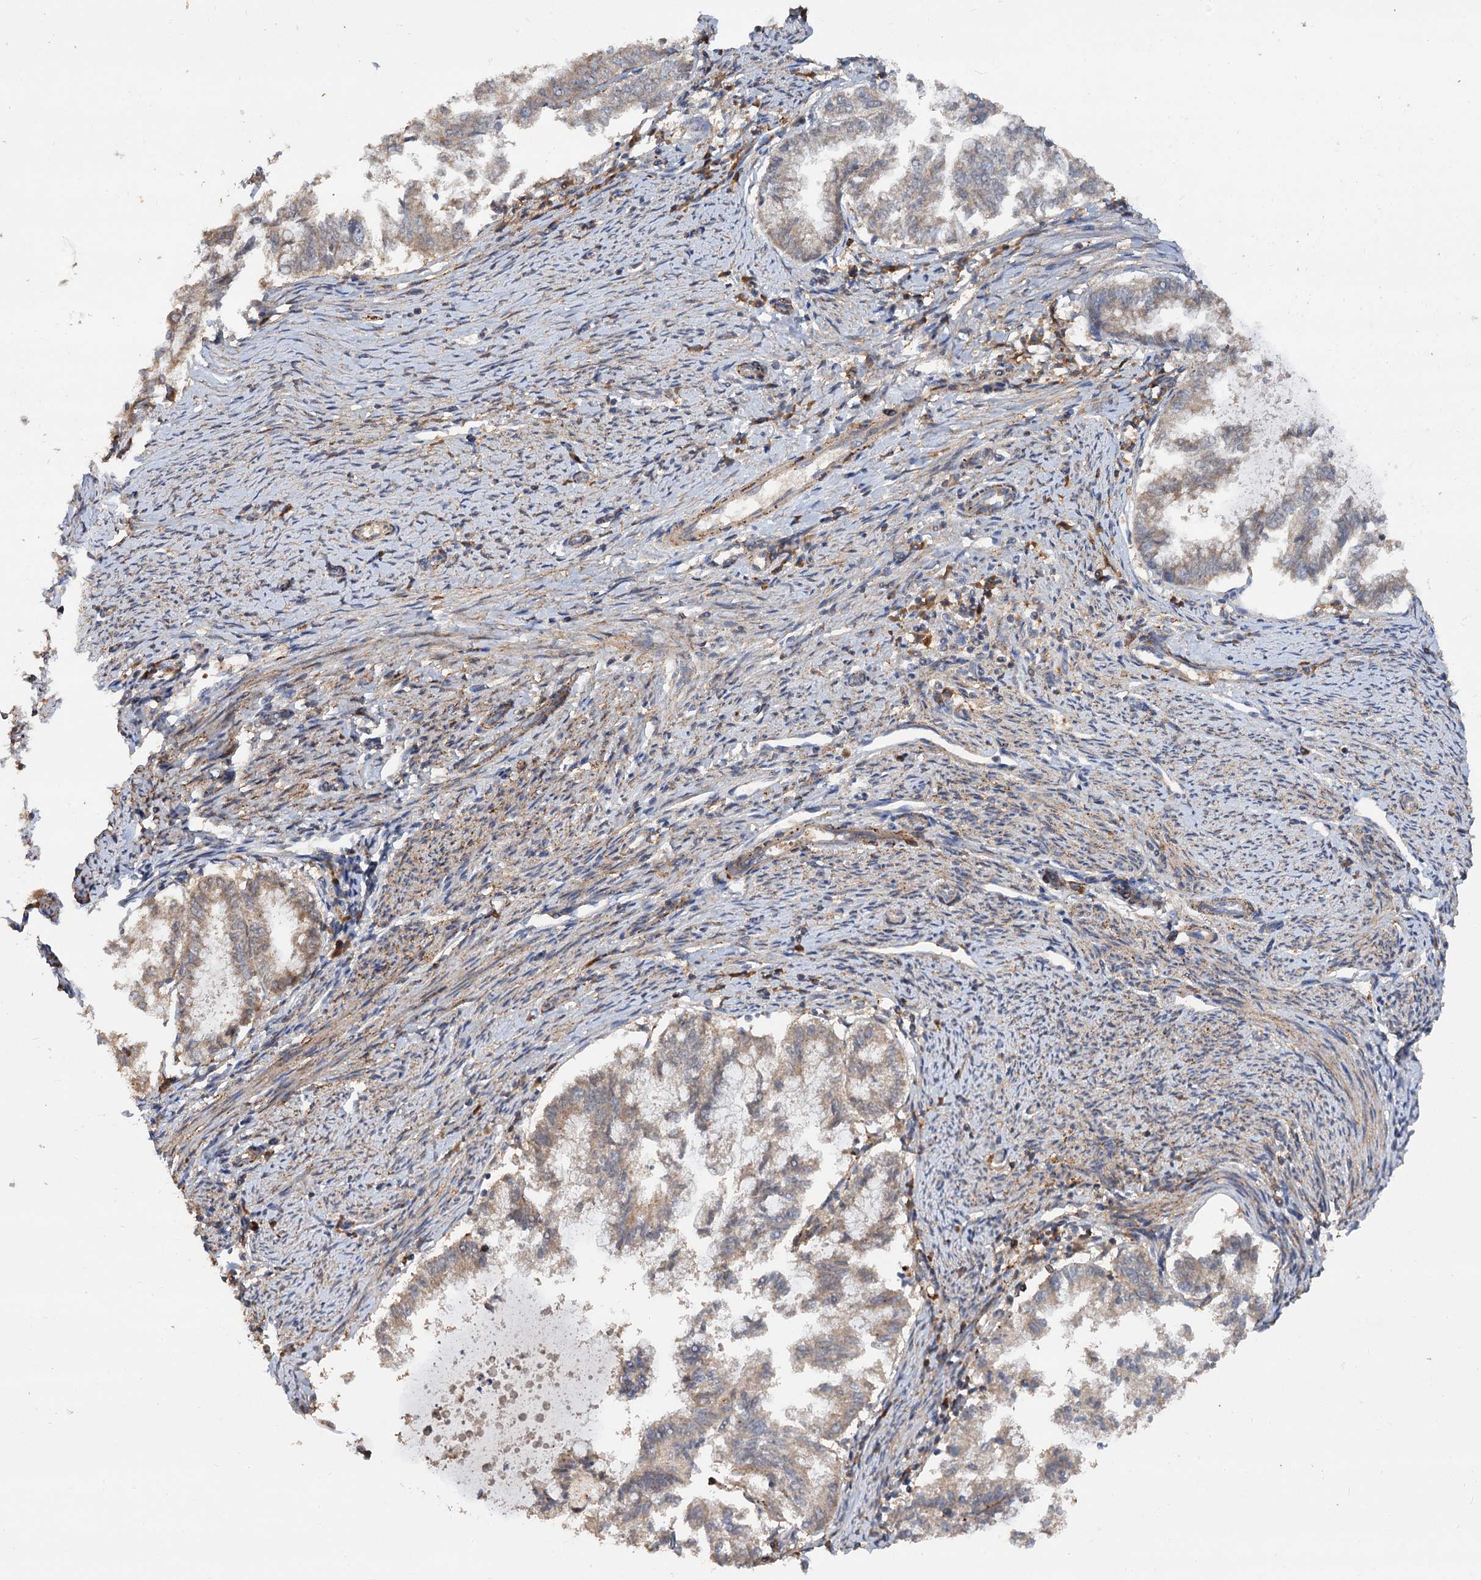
{"staining": {"intensity": "weak", "quantity": ">75%", "location": "cytoplasmic/membranous"}, "tissue": "endometrial cancer", "cell_type": "Tumor cells", "image_type": "cancer", "snomed": [{"axis": "morphology", "description": "Adenocarcinoma, NOS"}, {"axis": "topography", "description": "Endometrium"}], "caption": "Human endometrial adenocarcinoma stained for a protein (brown) reveals weak cytoplasmic/membranous positive expression in about >75% of tumor cells.", "gene": "FBXW8", "patient": {"sex": "female", "age": 79}}